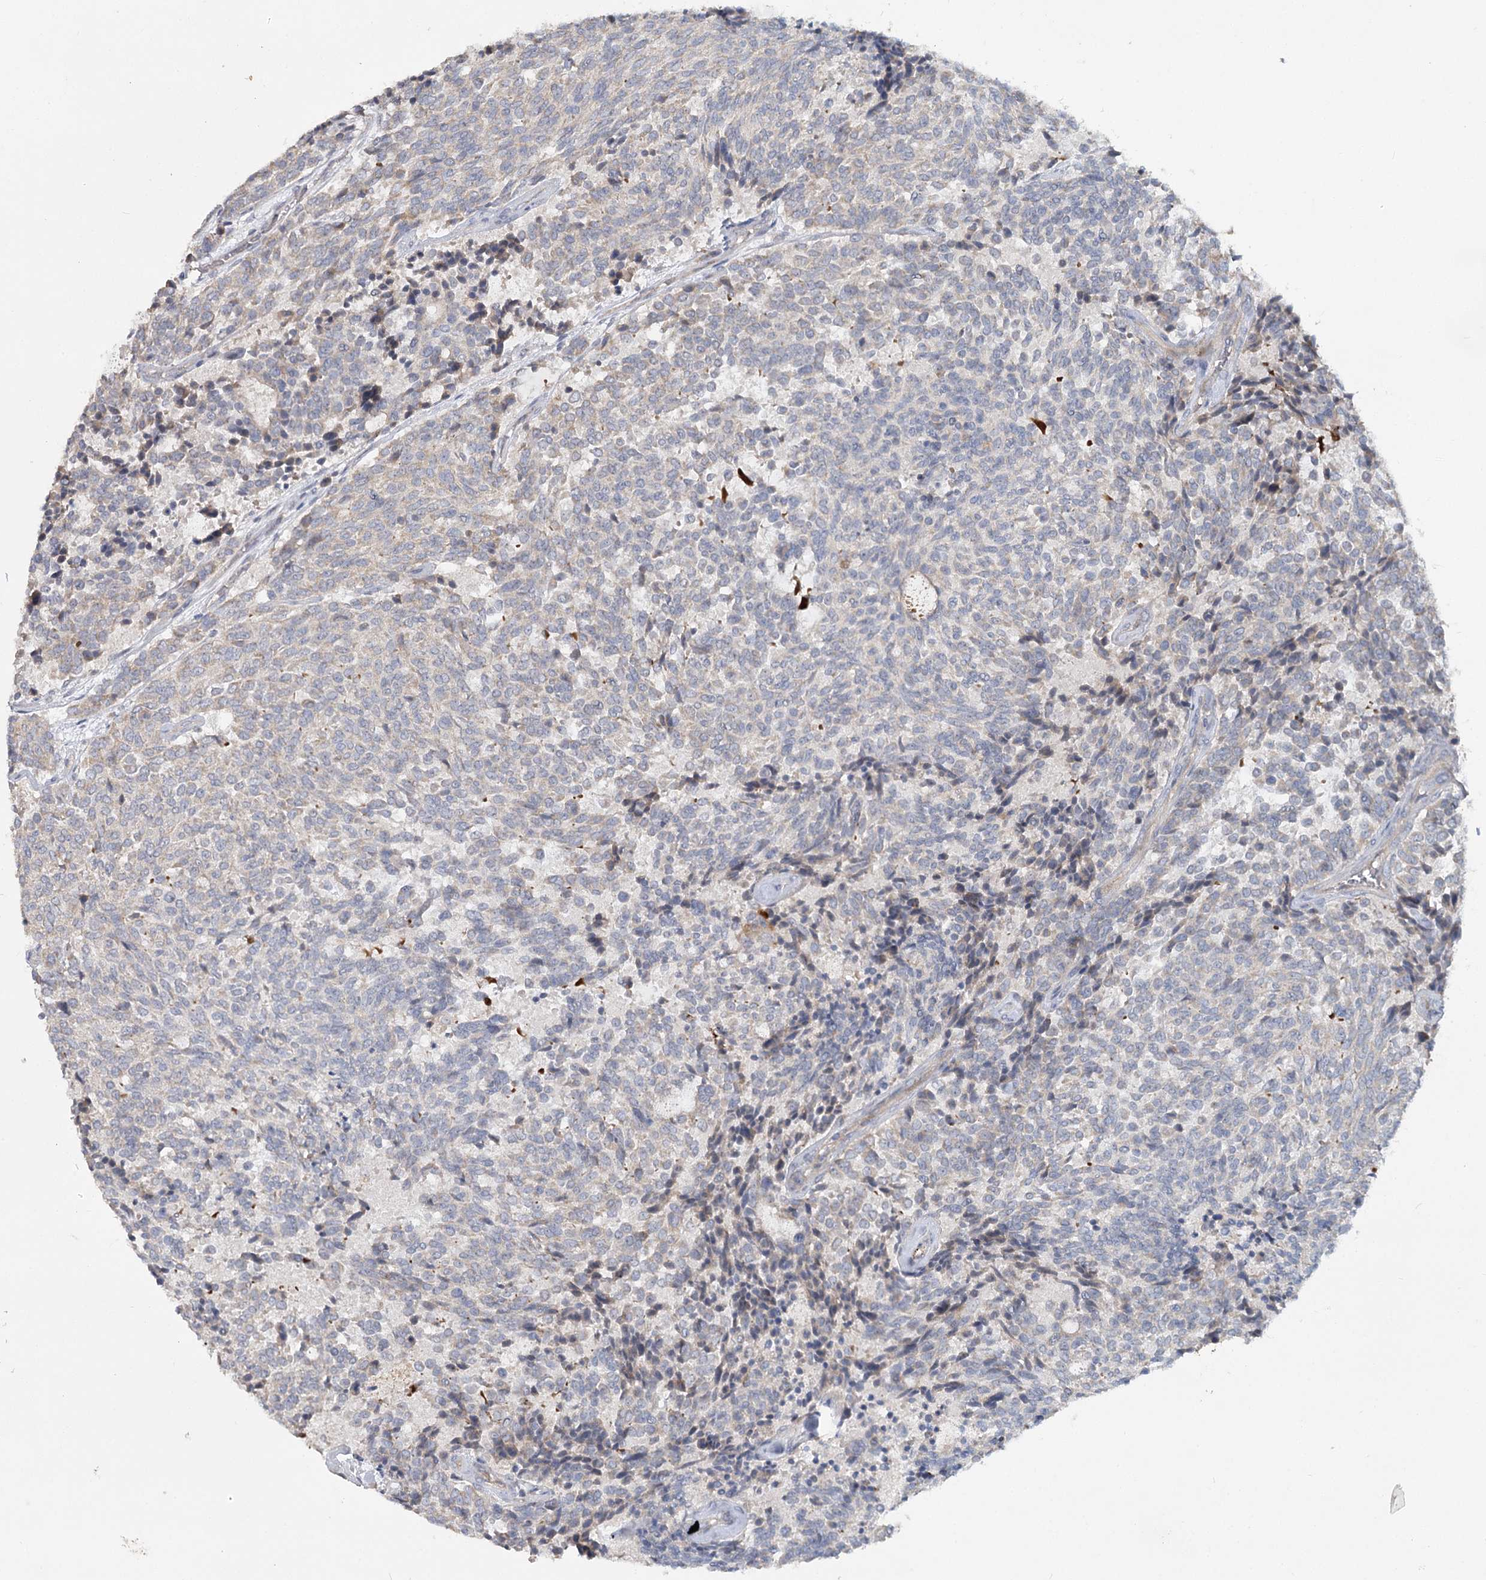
{"staining": {"intensity": "negative", "quantity": "none", "location": "none"}, "tissue": "carcinoid", "cell_type": "Tumor cells", "image_type": "cancer", "snomed": [{"axis": "morphology", "description": "Carcinoid, malignant, NOS"}, {"axis": "topography", "description": "Pancreas"}], "caption": "Immunohistochemical staining of human malignant carcinoid reveals no significant positivity in tumor cells. (DAB immunohistochemistry (IHC) with hematoxylin counter stain).", "gene": "ANGPTL5", "patient": {"sex": "female", "age": 54}}